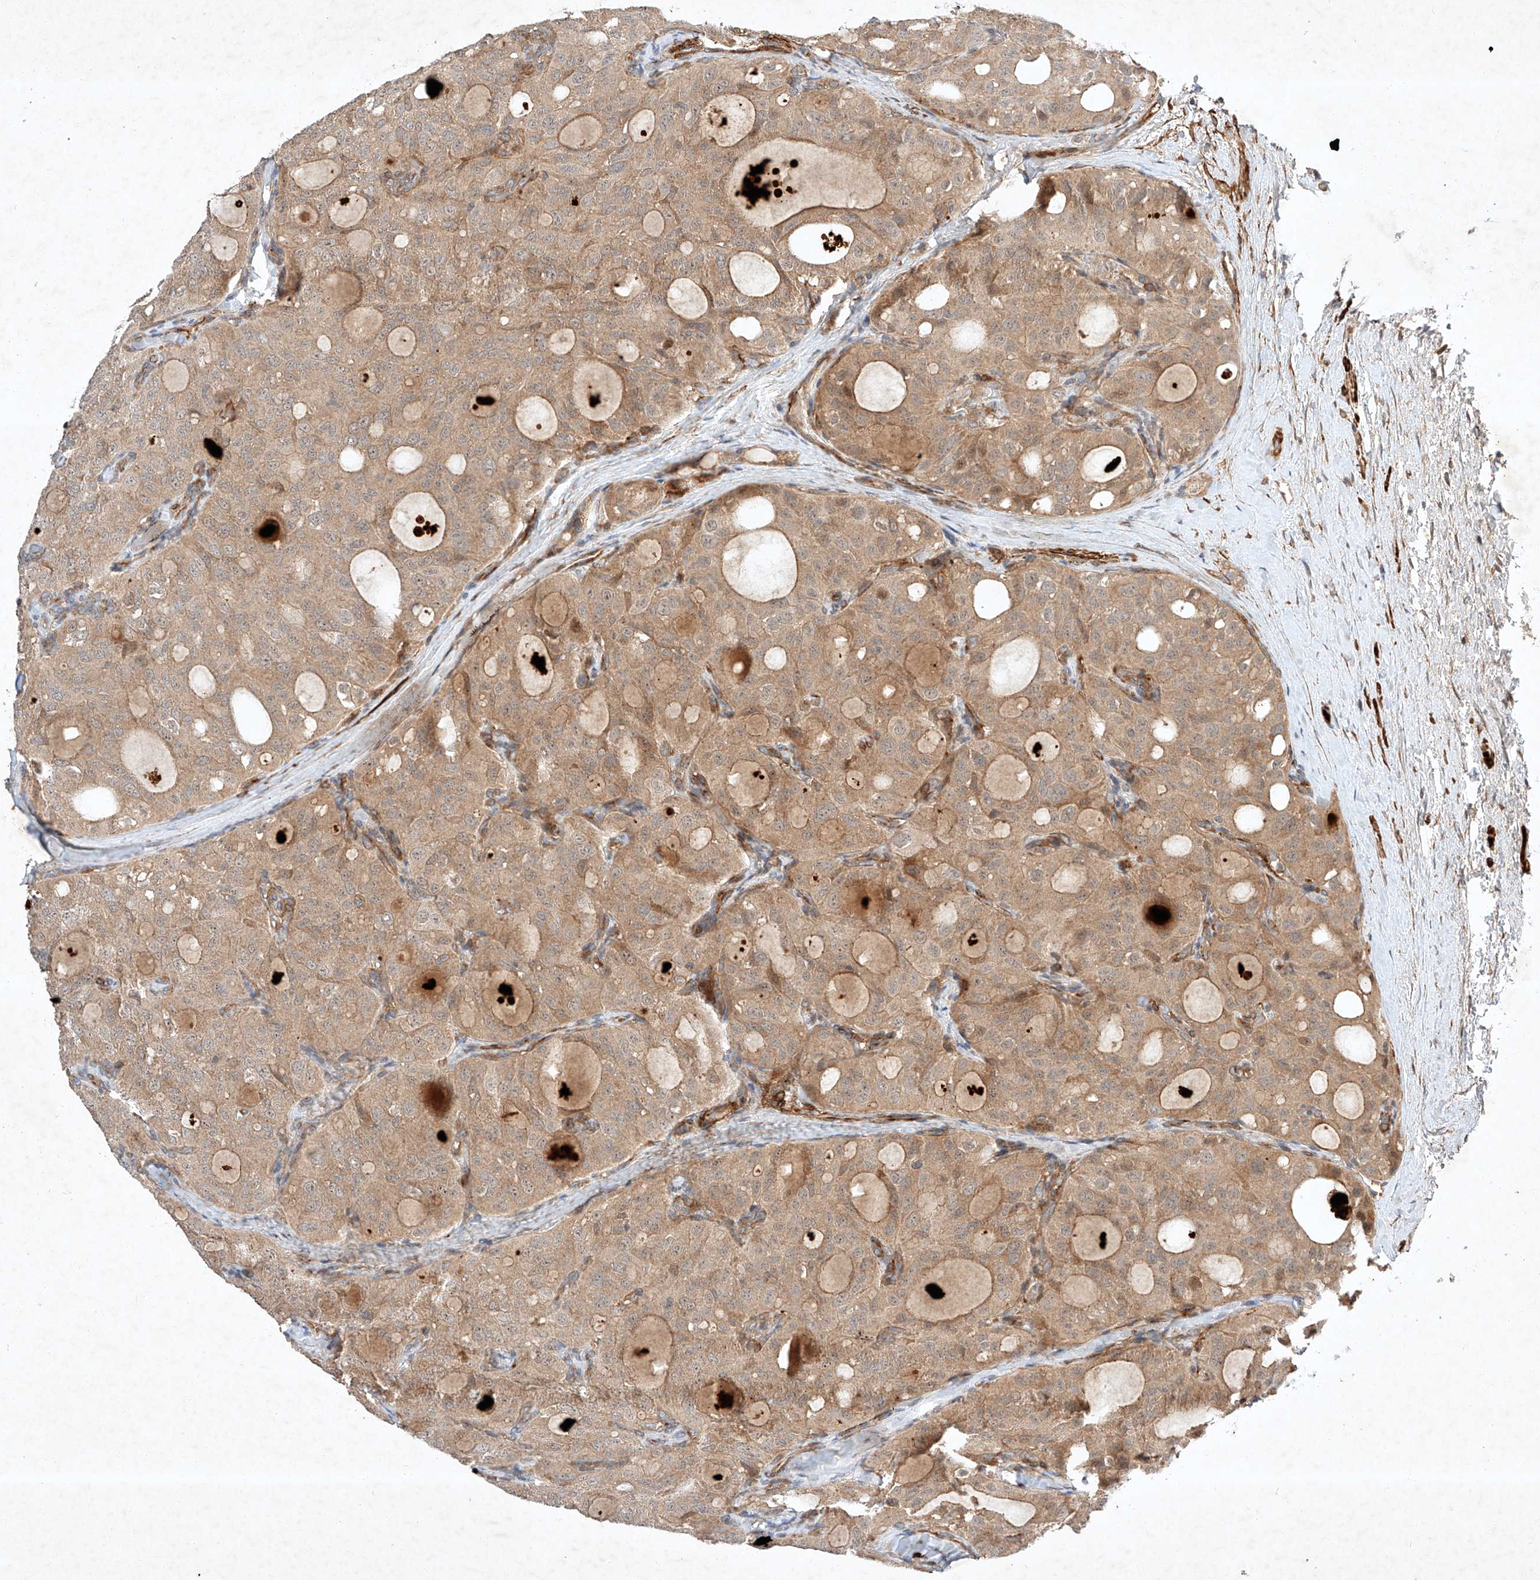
{"staining": {"intensity": "weak", "quantity": "25%-75%", "location": "cytoplasmic/membranous"}, "tissue": "thyroid cancer", "cell_type": "Tumor cells", "image_type": "cancer", "snomed": [{"axis": "morphology", "description": "Follicular adenoma carcinoma, NOS"}, {"axis": "topography", "description": "Thyroid gland"}], "caption": "Immunohistochemistry (IHC) of thyroid follicular adenoma carcinoma displays low levels of weak cytoplasmic/membranous expression in approximately 25%-75% of tumor cells.", "gene": "ARHGAP33", "patient": {"sex": "male", "age": 75}}